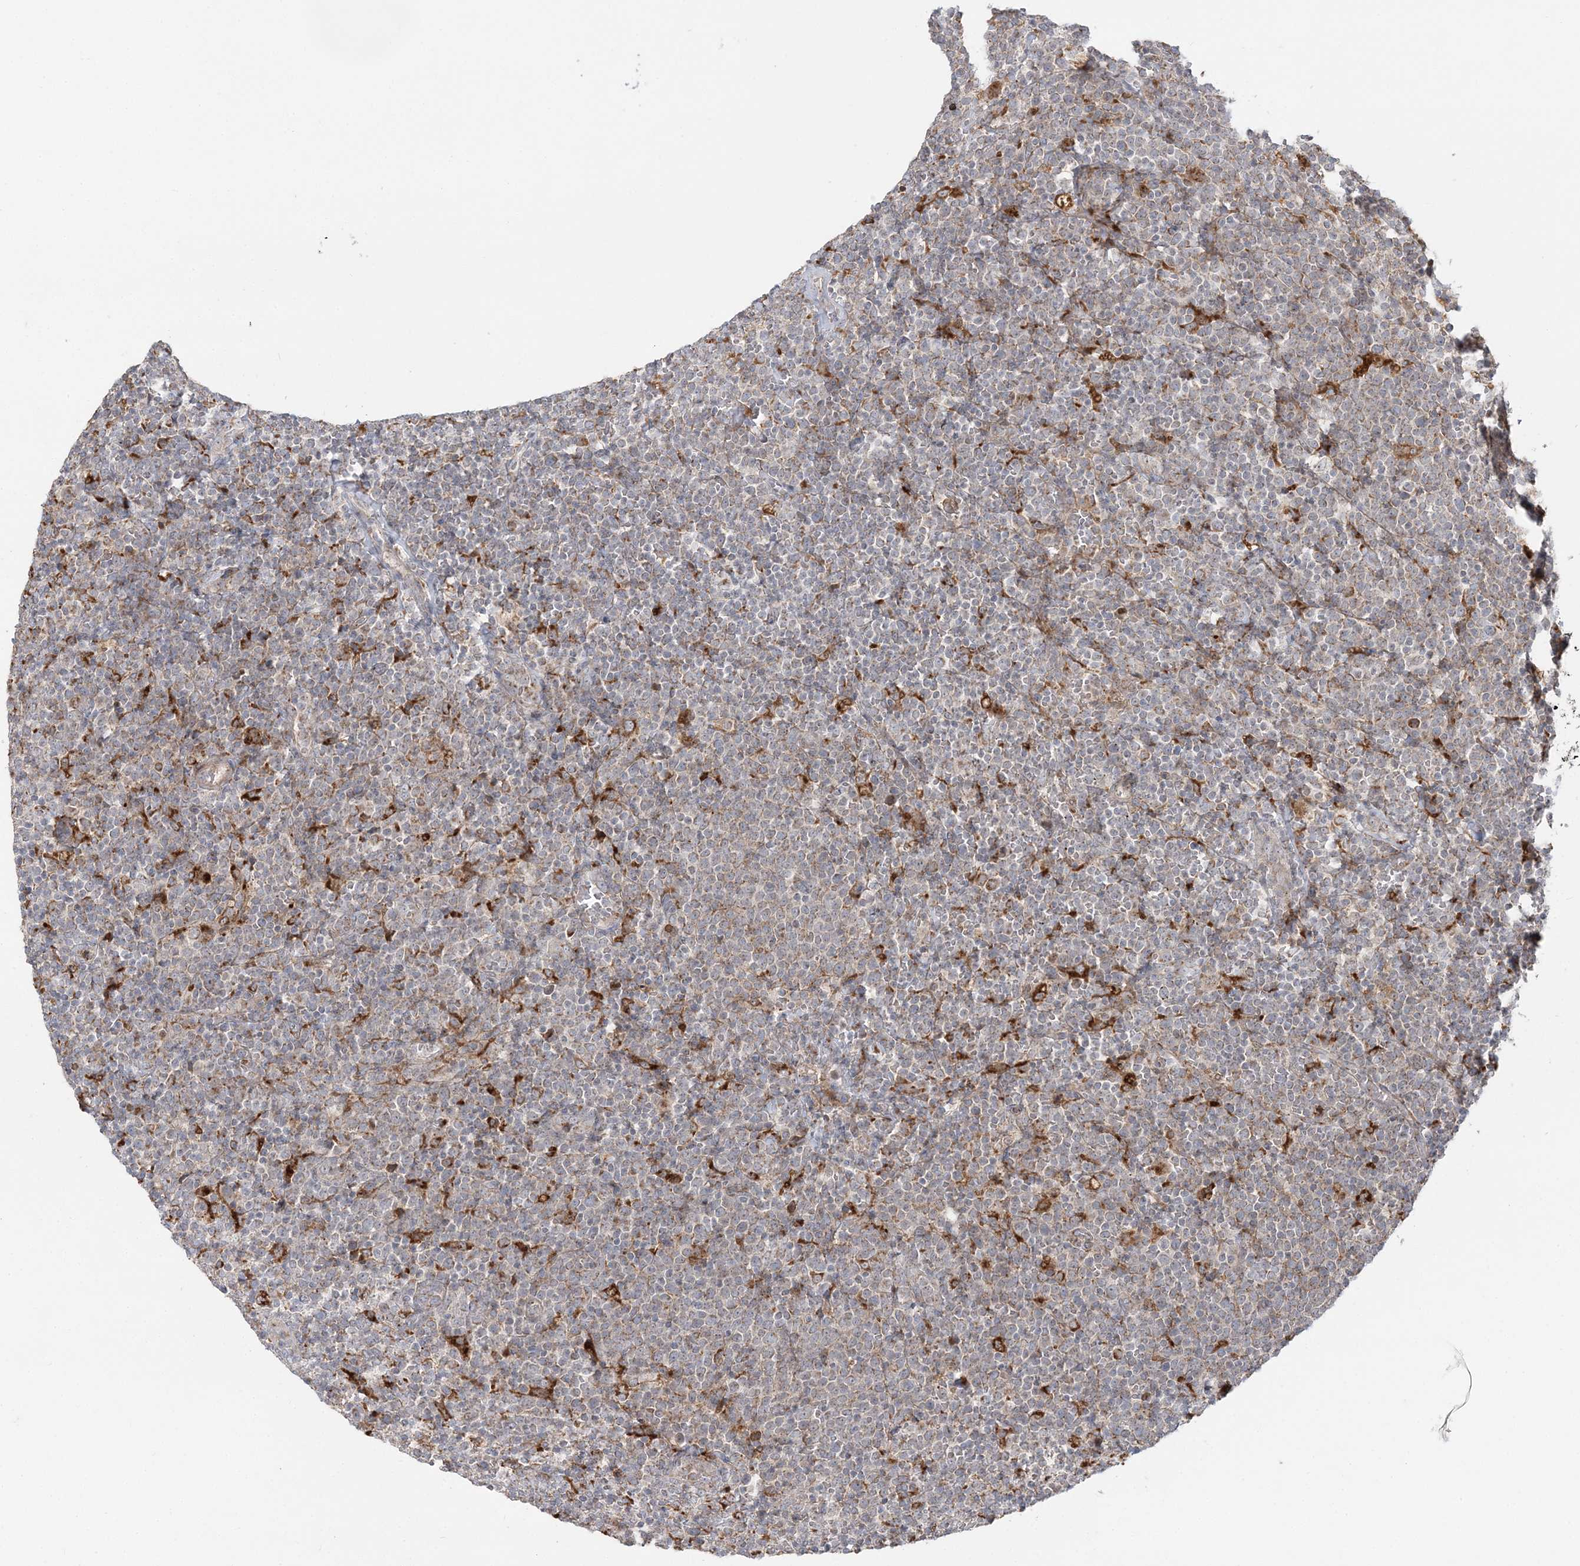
{"staining": {"intensity": "weak", "quantity": "<25%", "location": "cytoplasmic/membranous"}, "tissue": "lymphoma", "cell_type": "Tumor cells", "image_type": "cancer", "snomed": [{"axis": "morphology", "description": "Malignant lymphoma, non-Hodgkin's type, High grade"}, {"axis": "topography", "description": "Lymph node"}], "caption": "Image shows no protein staining in tumor cells of malignant lymphoma, non-Hodgkin's type (high-grade) tissue.", "gene": "ABCC3", "patient": {"sex": "male", "age": 61}}